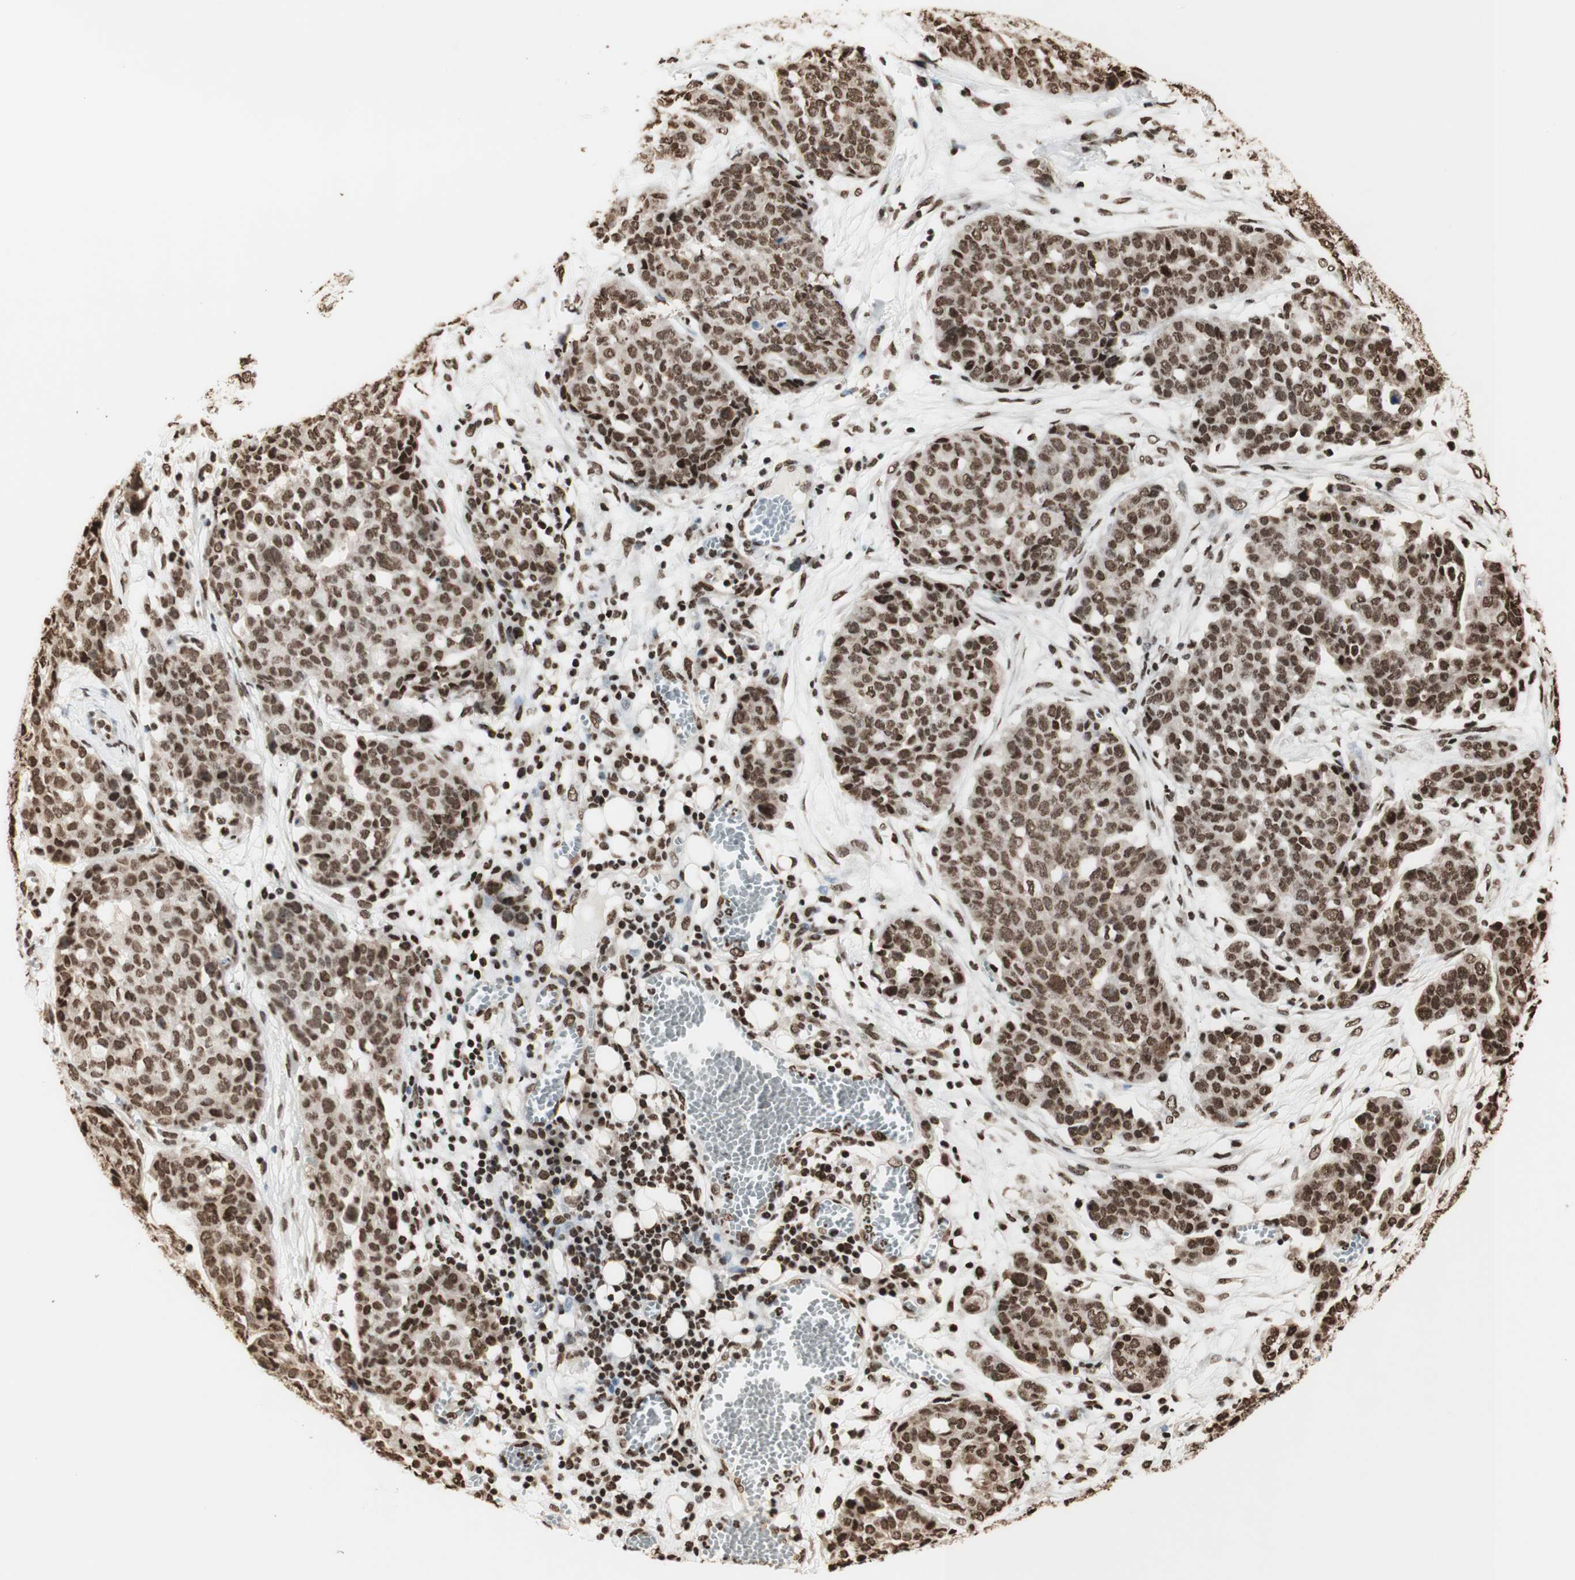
{"staining": {"intensity": "strong", "quantity": ">75%", "location": "nuclear"}, "tissue": "ovarian cancer", "cell_type": "Tumor cells", "image_type": "cancer", "snomed": [{"axis": "morphology", "description": "Cystadenocarcinoma, serous, NOS"}, {"axis": "topography", "description": "Soft tissue"}, {"axis": "topography", "description": "Ovary"}], "caption": "The image demonstrates staining of ovarian cancer, revealing strong nuclear protein staining (brown color) within tumor cells. (brown staining indicates protein expression, while blue staining denotes nuclei).", "gene": "HNRNPA2B1", "patient": {"sex": "female", "age": 57}}